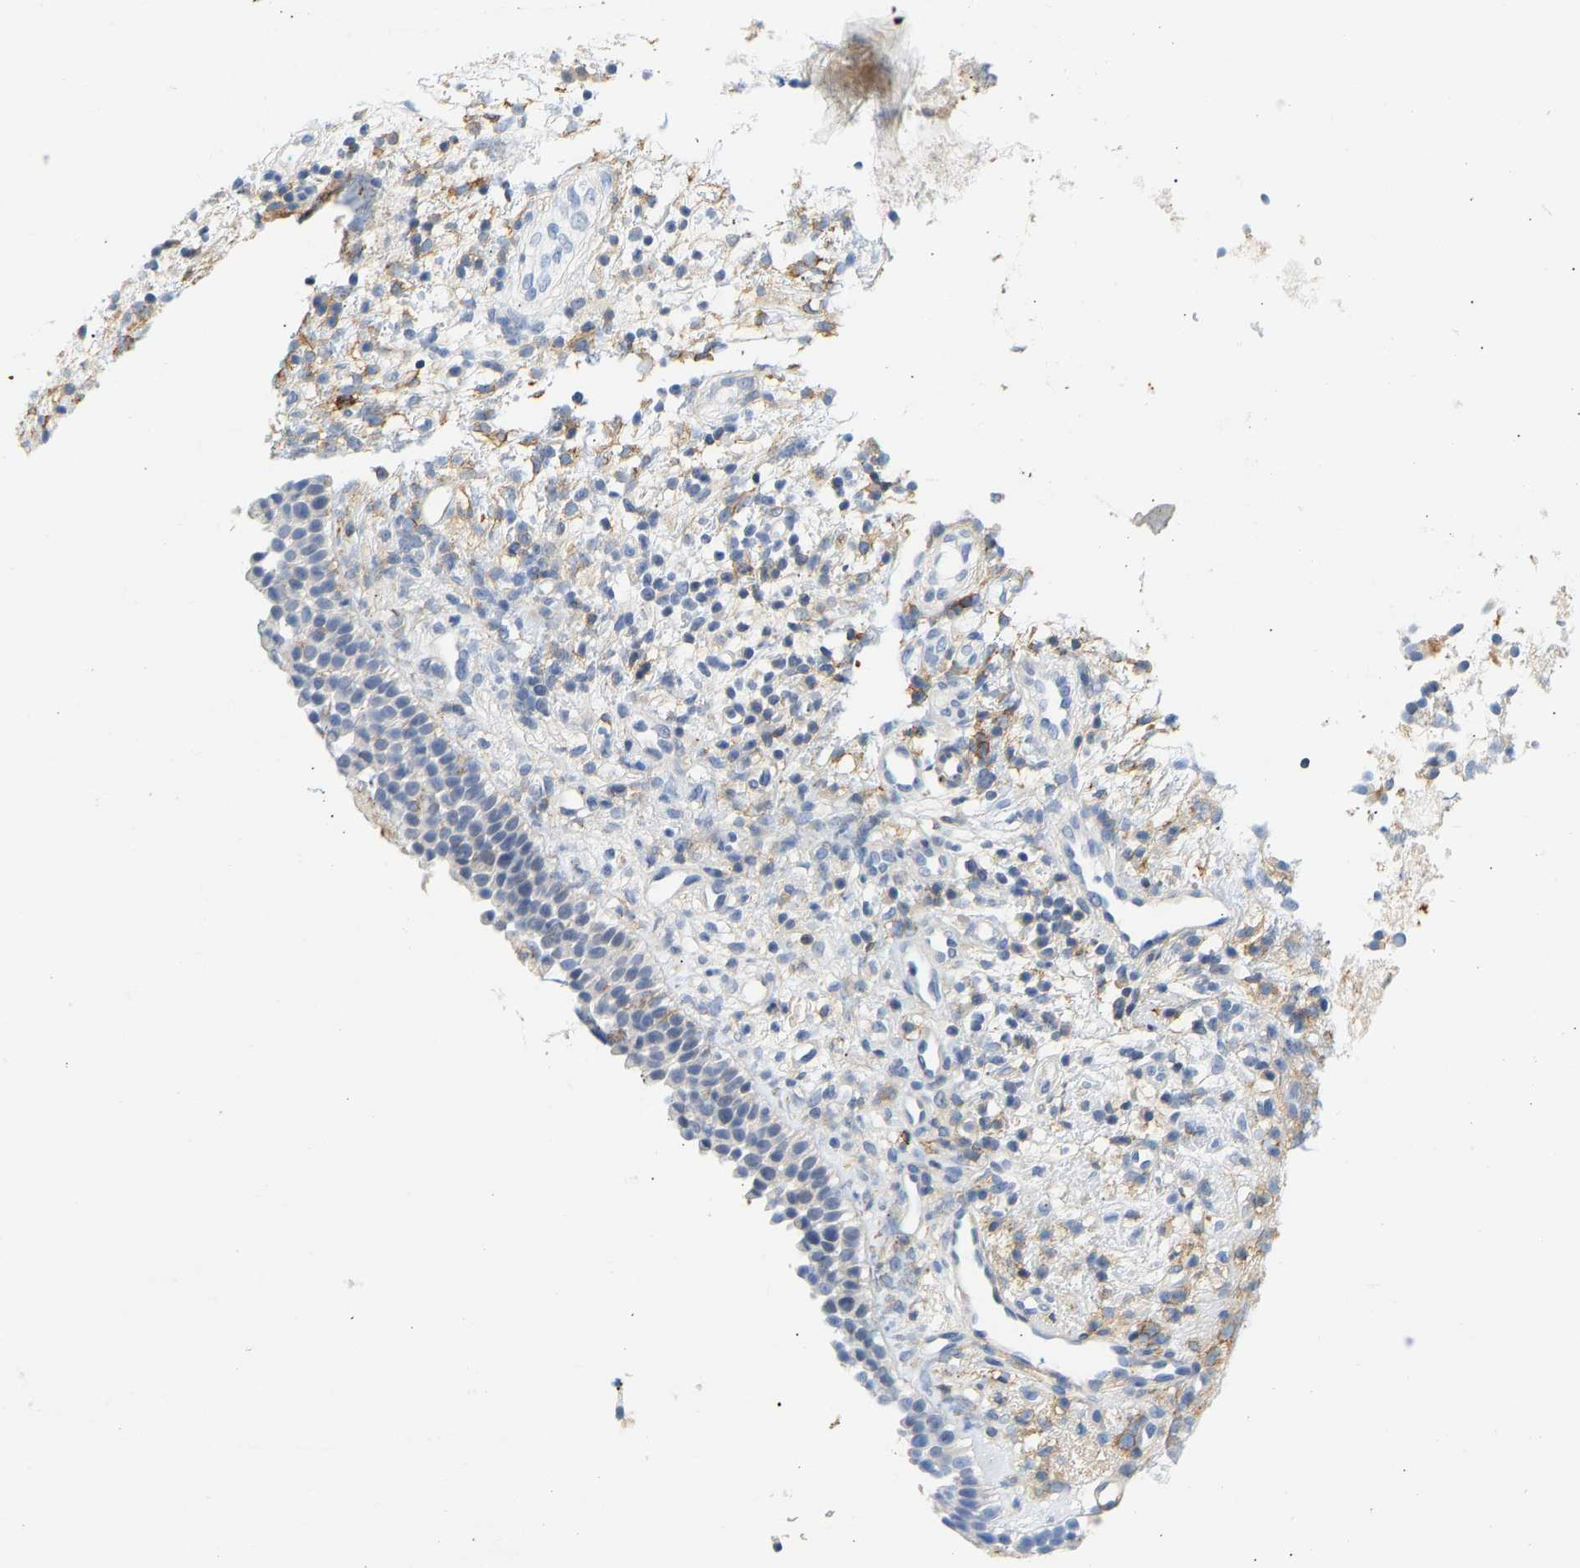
{"staining": {"intensity": "weak", "quantity": "25%-75%", "location": "cytoplasmic/membranous"}, "tissue": "nasopharynx", "cell_type": "Respiratory epithelial cells", "image_type": "normal", "snomed": [{"axis": "morphology", "description": "Normal tissue, NOS"}, {"axis": "topography", "description": "Nasopharynx"}], "caption": "Immunohistochemistry (IHC) of unremarkable nasopharynx displays low levels of weak cytoplasmic/membranous staining in approximately 25%-75% of respiratory epithelial cells. The protein is shown in brown color, while the nuclei are stained blue.", "gene": "BVES", "patient": {"sex": "male", "age": 21}}